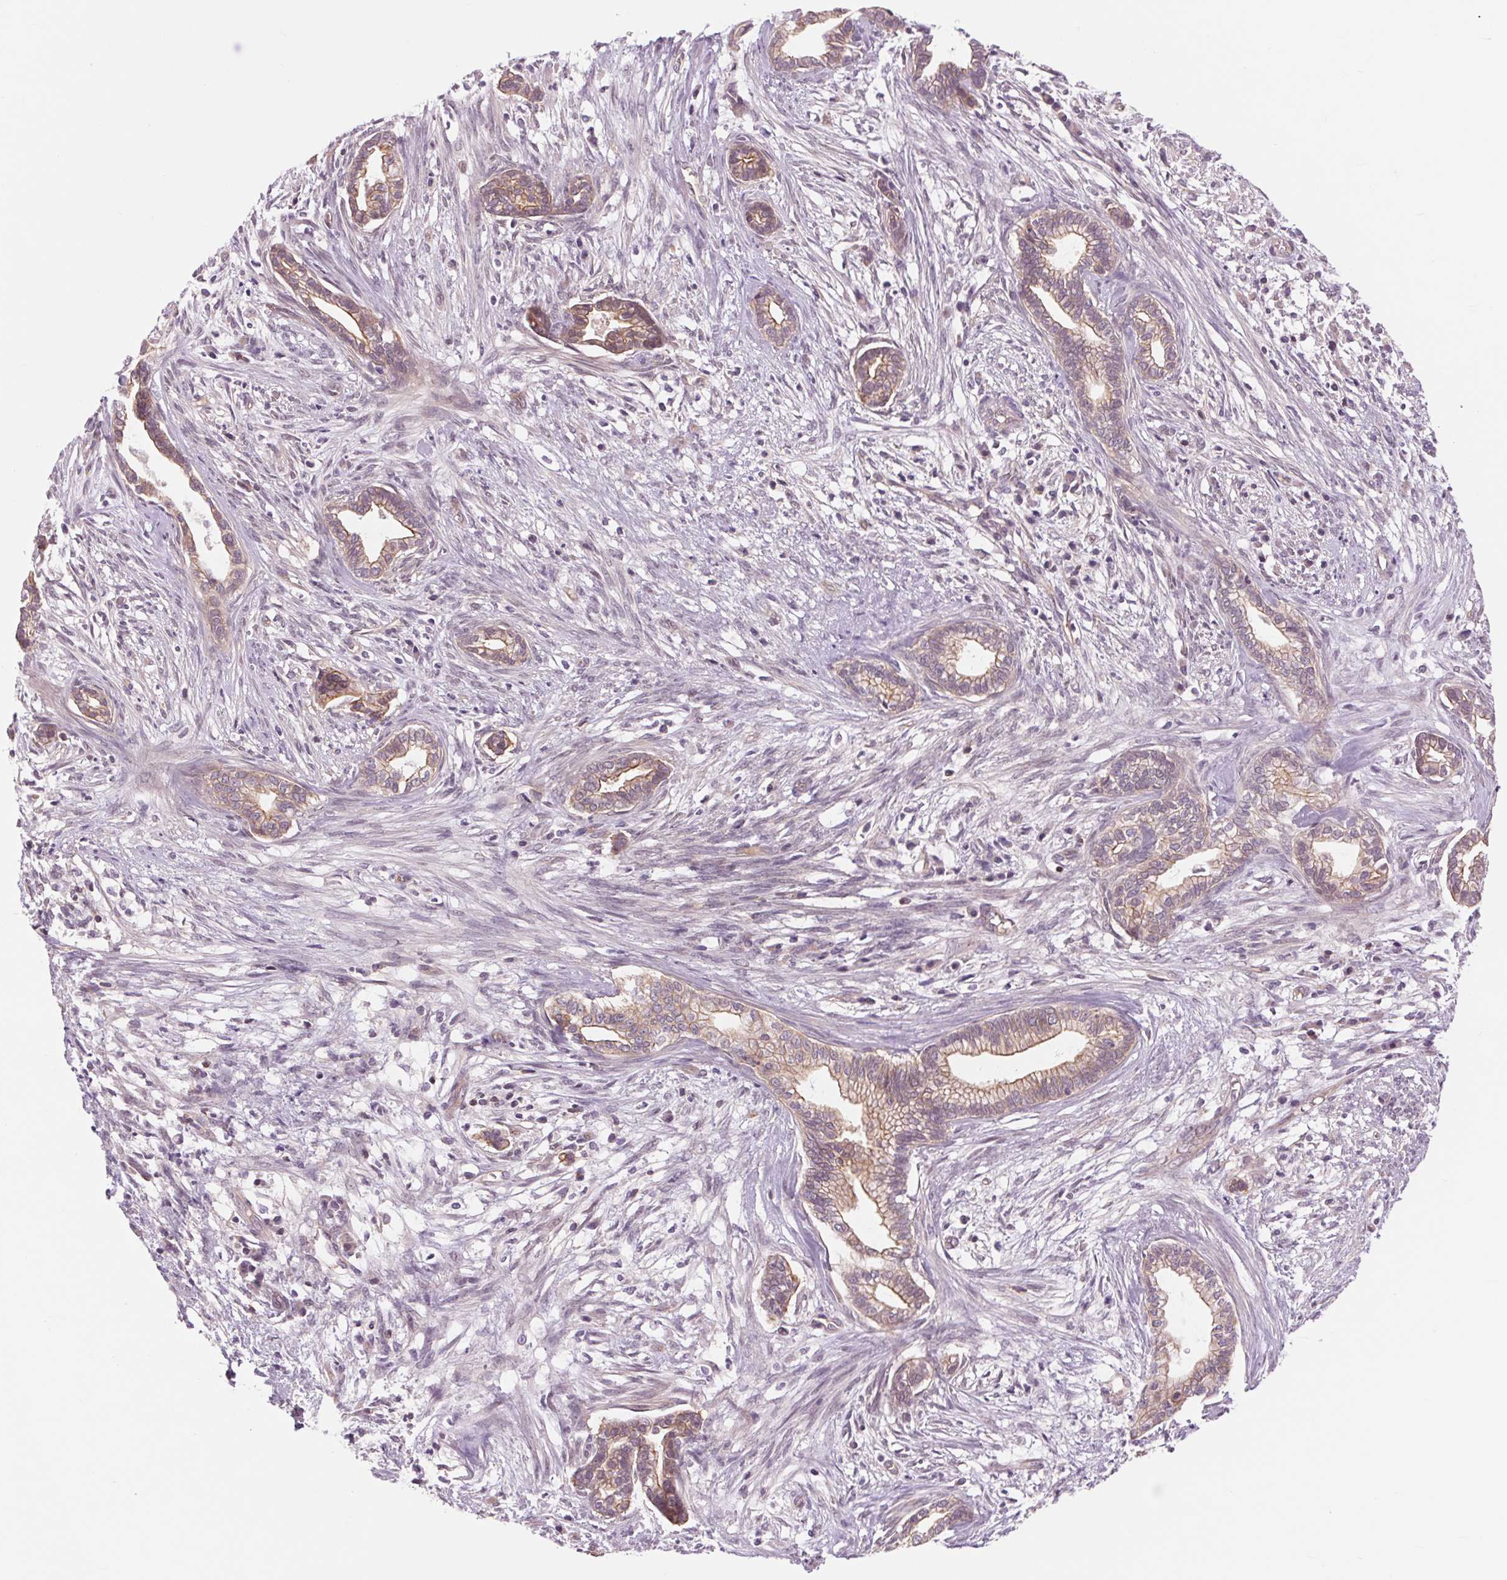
{"staining": {"intensity": "weak", "quantity": "25%-75%", "location": "cytoplasmic/membranous"}, "tissue": "cervical cancer", "cell_type": "Tumor cells", "image_type": "cancer", "snomed": [{"axis": "morphology", "description": "Adenocarcinoma, NOS"}, {"axis": "topography", "description": "Cervix"}], "caption": "Tumor cells exhibit low levels of weak cytoplasmic/membranous positivity in approximately 25%-75% of cells in human cervical cancer (adenocarcinoma).", "gene": "SH3RF2", "patient": {"sex": "female", "age": 62}}